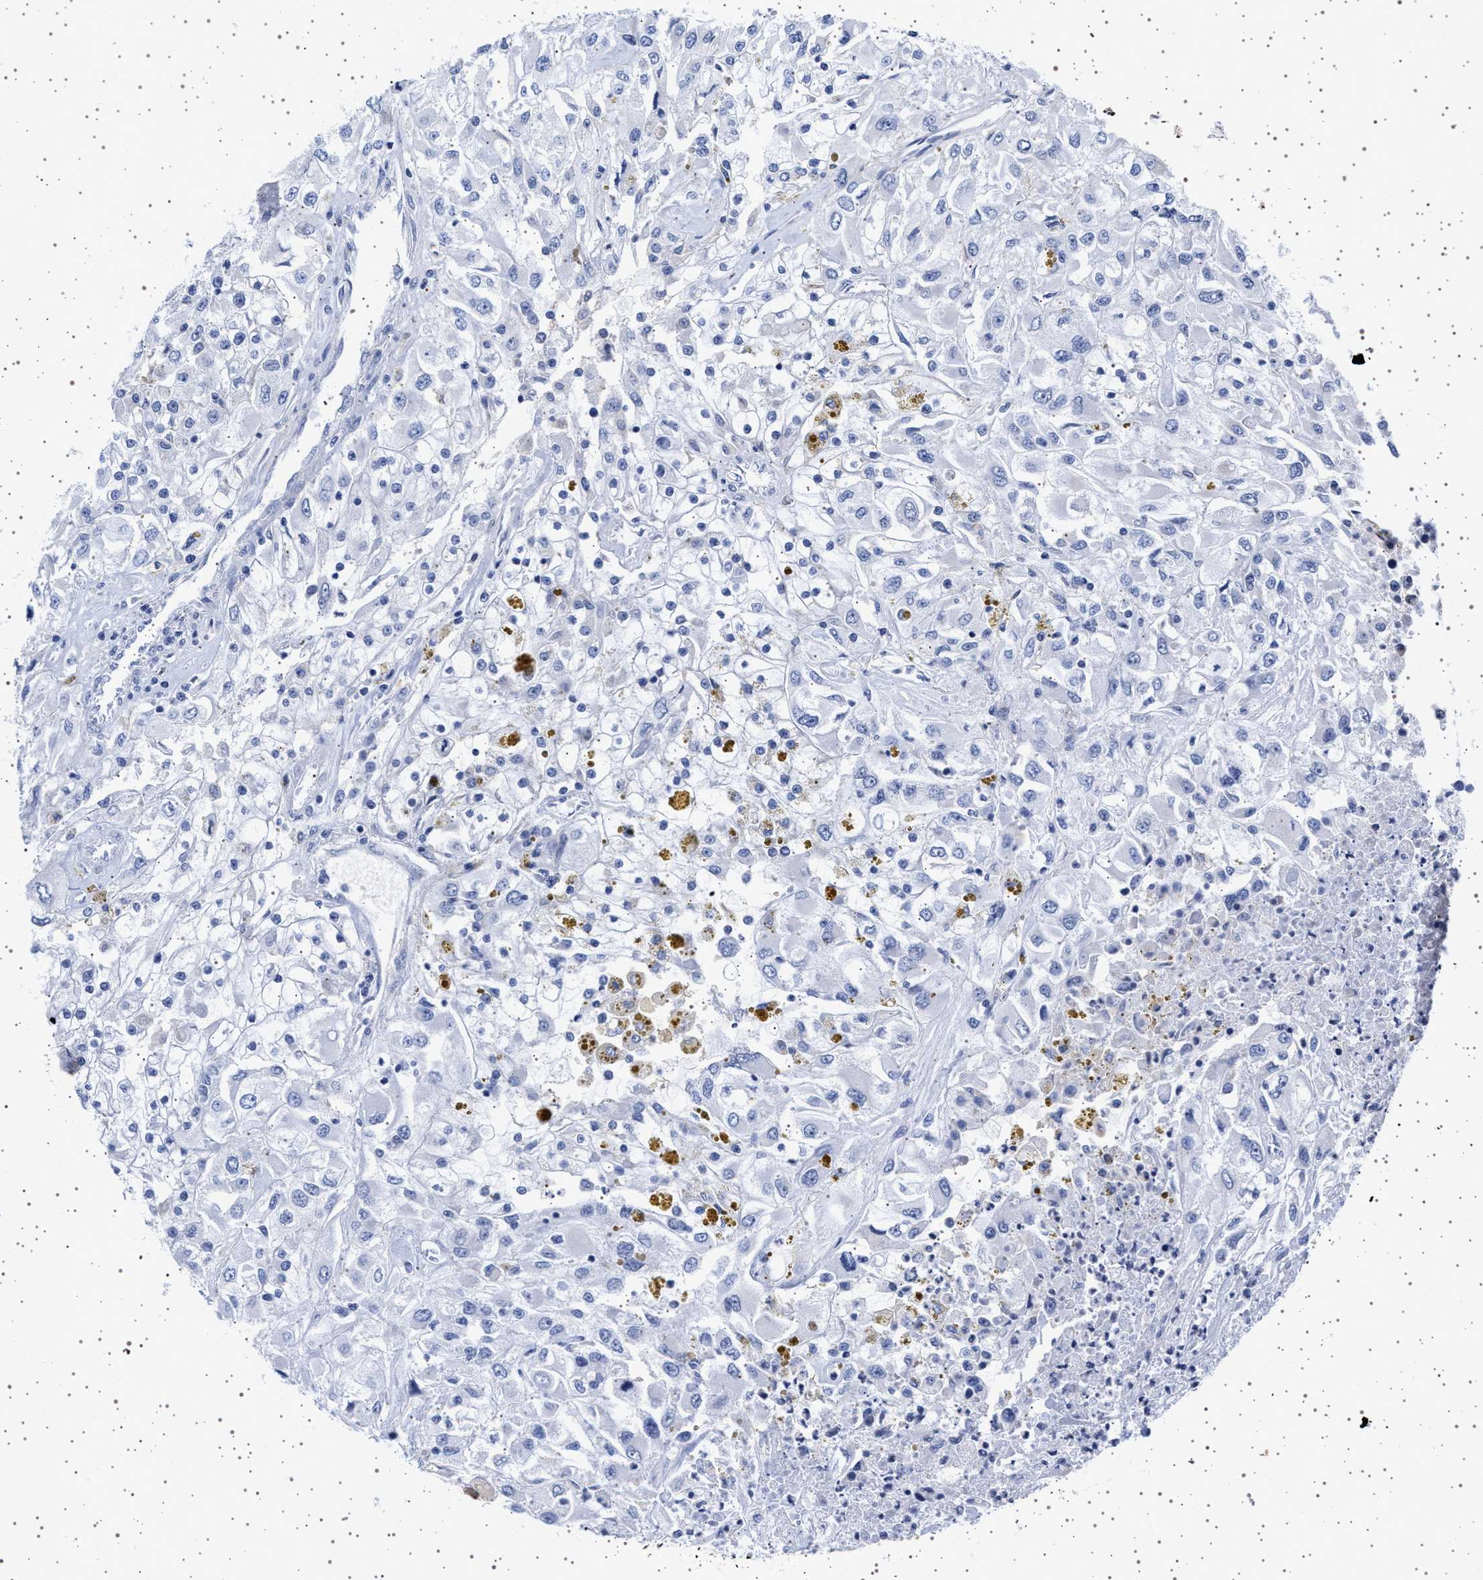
{"staining": {"intensity": "negative", "quantity": "none", "location": "none"}, "tissue": "renal cancer", "cell_type": "Tumor cells", "image_type": "cancer", "snomed": [{"axis": "morphology", "description": "Adenocarcinoma, NOS"}, {"axis": "topography", "description": "Kidney"}], "caption": "Tumor cells are negative for brown protein staining in renal cancer (adenocarcinoma).", "gene": "TRMT10B", "patient": {"sex": "female", "age": 52}}